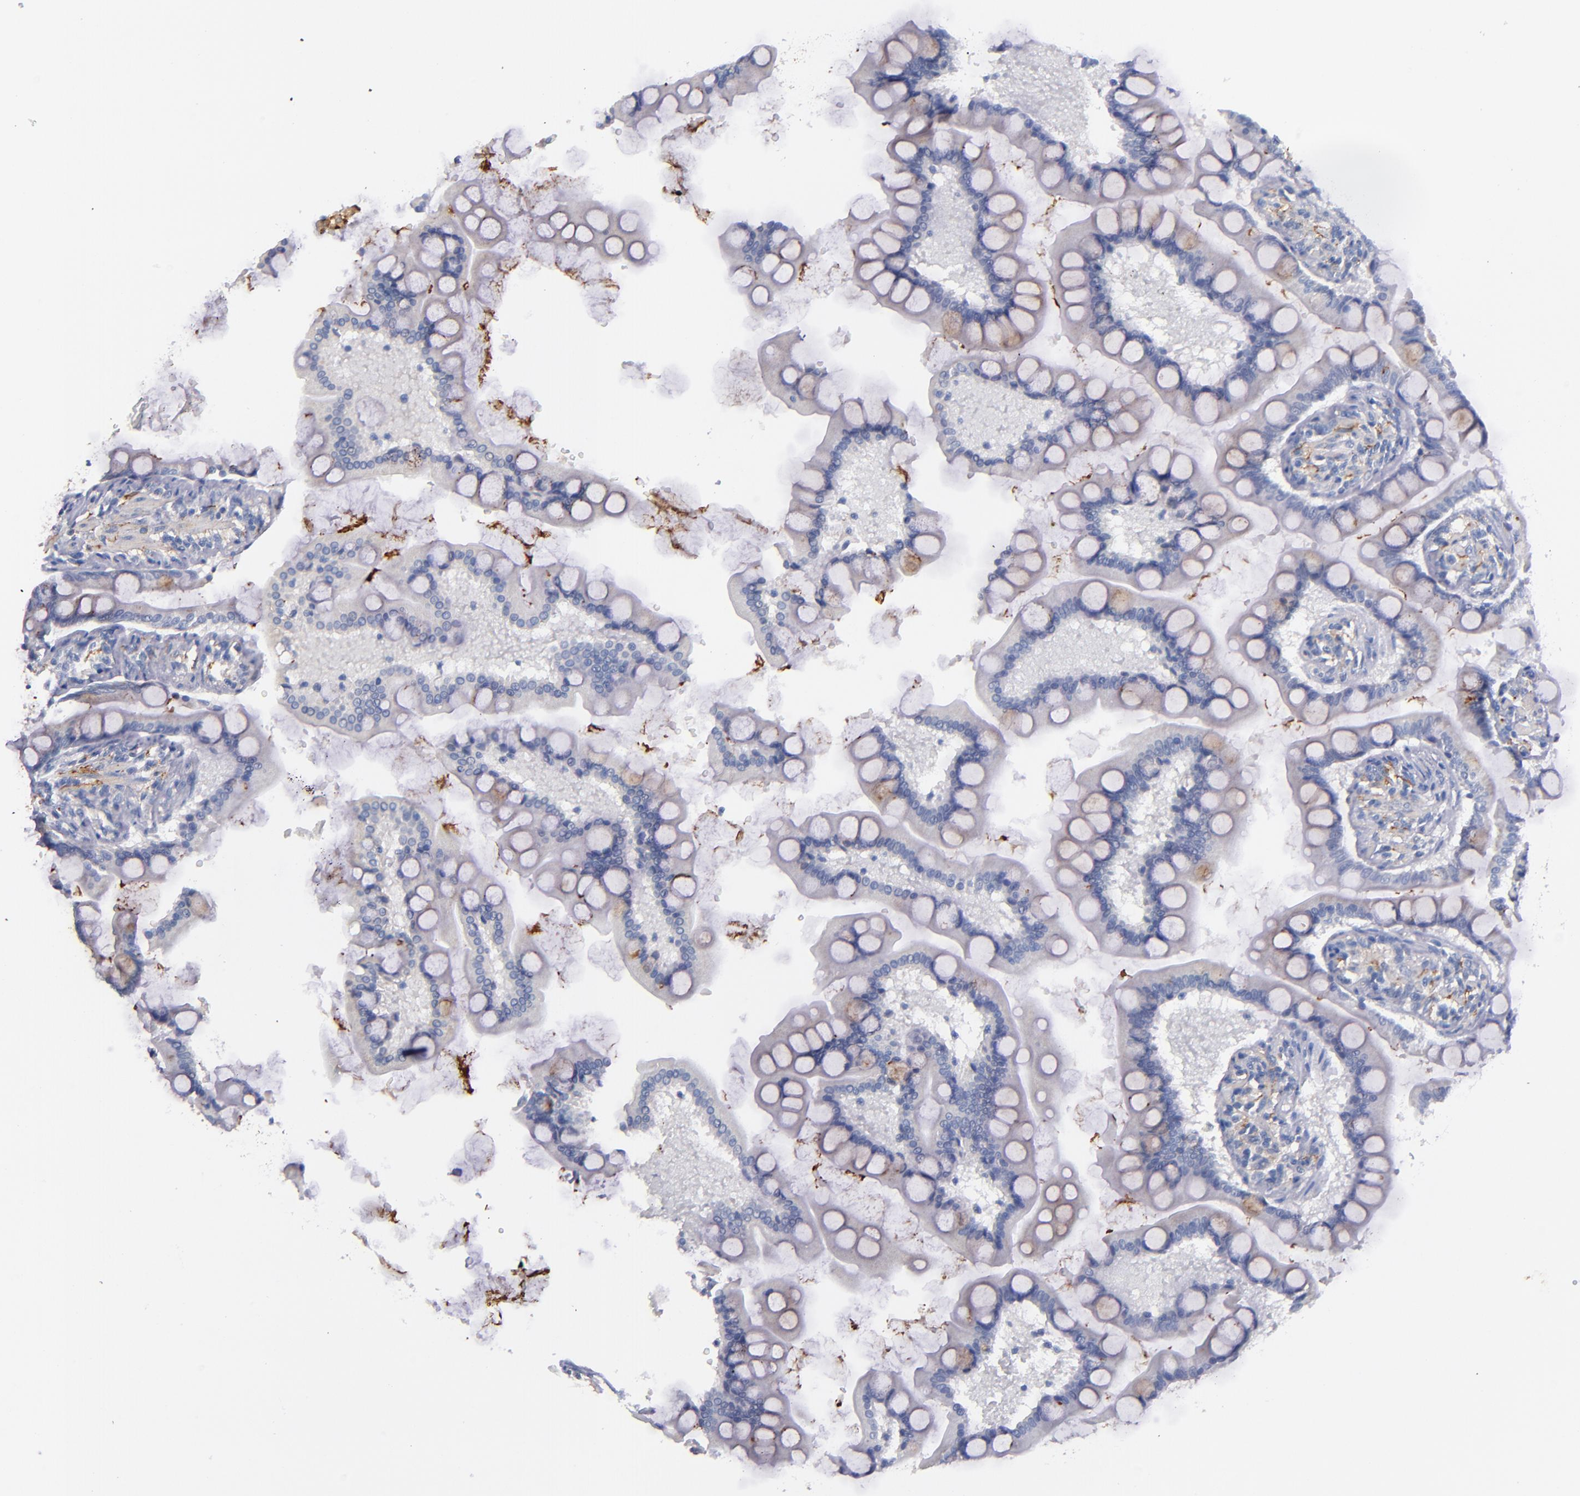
{"staining": {"intensity": "moderate", "quantity": "25%-75%", "location": "cytoplasmic/membranous"}, "tissue": "small intestine", "cell_type": "Glandular cells", "image_type": "normal", "snomed": [{"axis": "morphology", "description": "Normal tissue, NOS"}, {"axis": "topography", "description": "Small intestine"}], "caption": "Immunohistochemistry (IHC) of unremarkable small intestine reveals medium levels of moderate cytoplasmic/membranous positivity in approximately 25%-75% of glandular cells.", "gene": "CNTNAP2", "patient": {"sex": "male", "age": 41}}